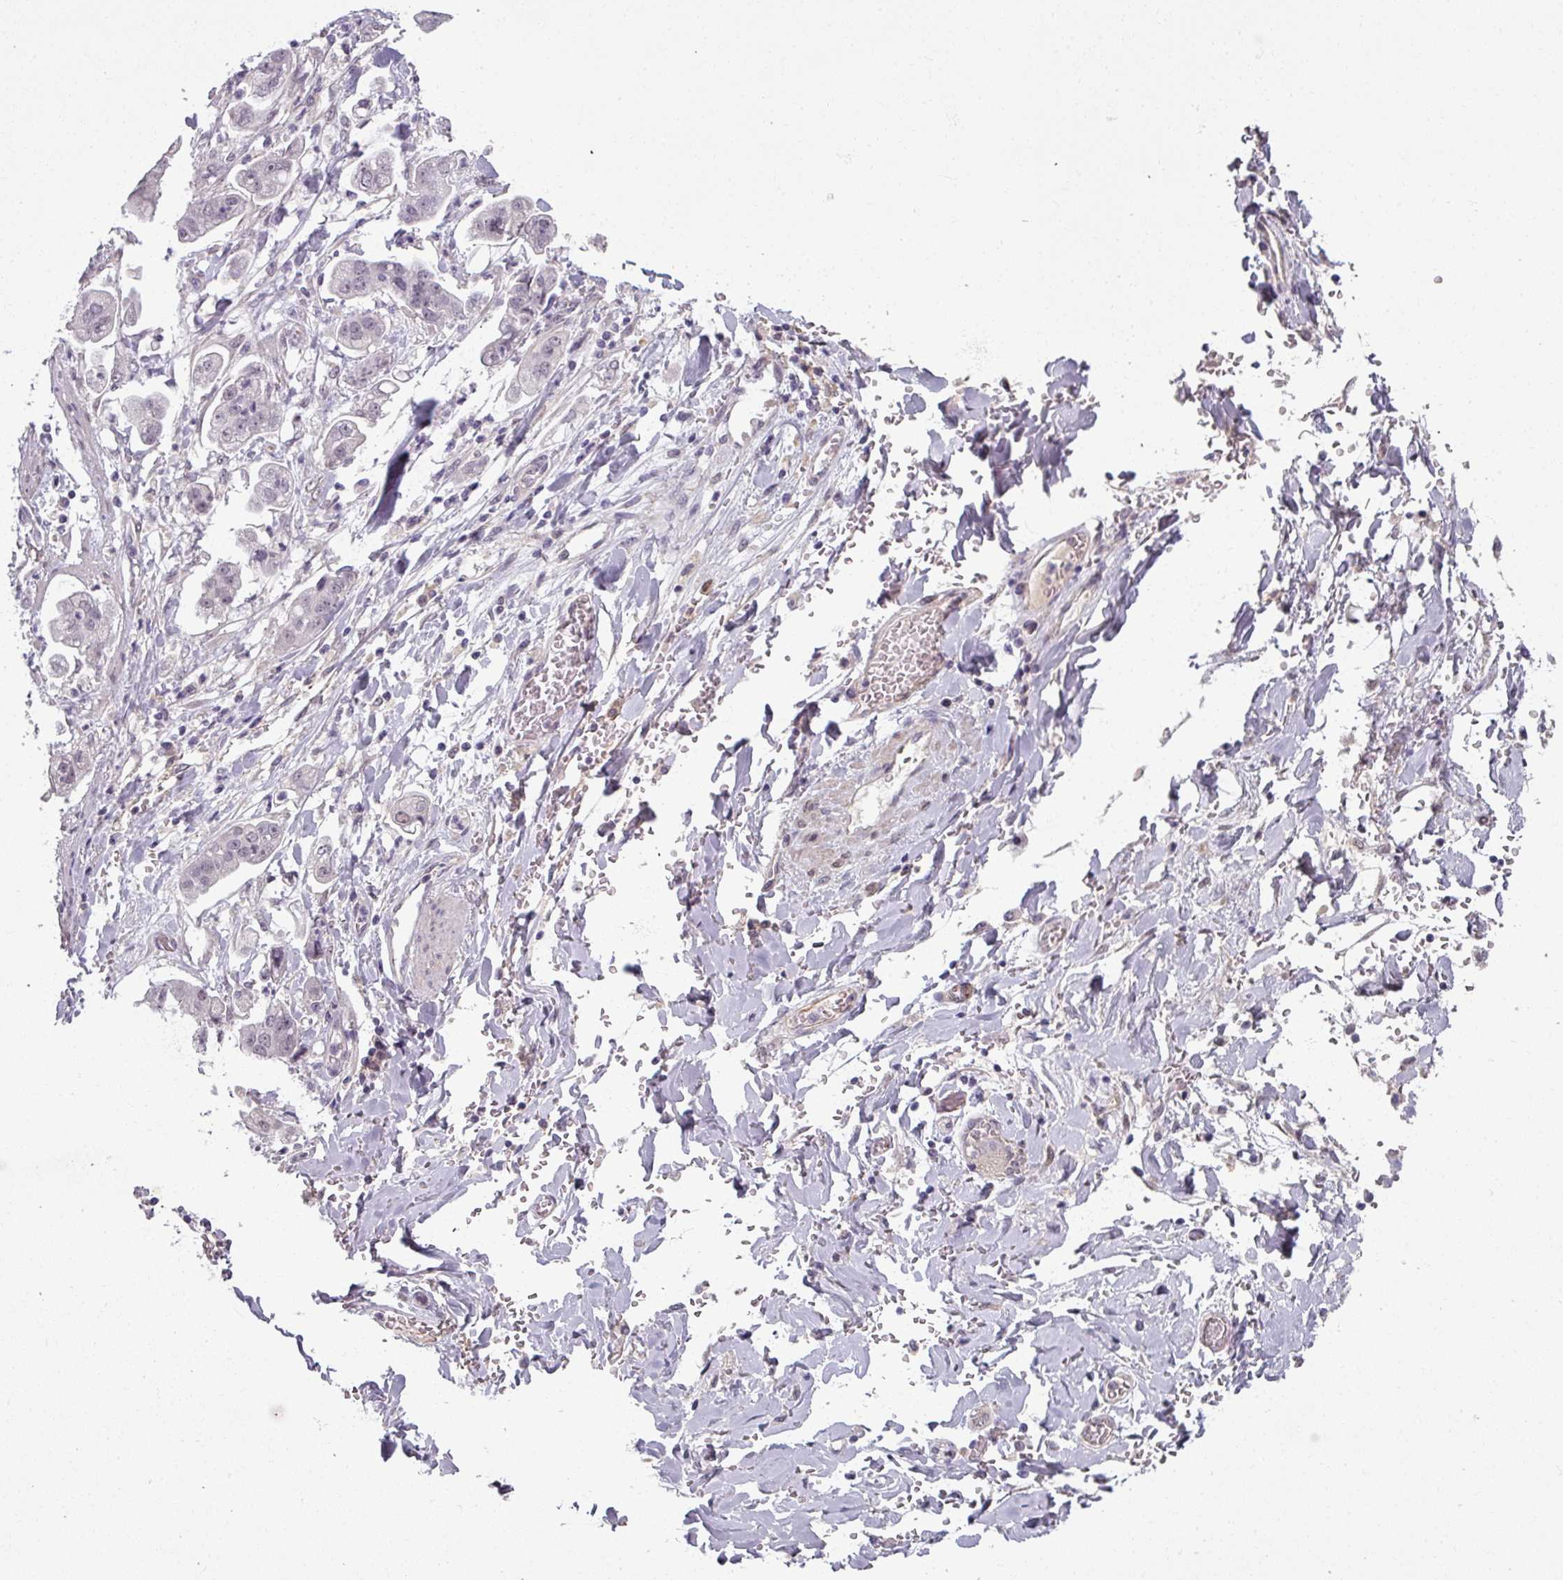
{"staining": {"intensity": "weak", "quantity": "<25%", "location": "nuclear"}, "tissue": "stomach cancer", "cell_type": "Tumor cells", "image_type": "cancer", "snomed": [{"axis": "morphology", "description": "Adenocarcinoma, NOS"}, {"axis": "topography", "description": "Stomach"}], "caption": "An immunohistochemistry (IHC) micrograph of stomach cancer is shown. There is no staining in tumor cells of stomach cancer.", "gene": "UVSSA", "patient": {"sex": "male", "age": 62}}